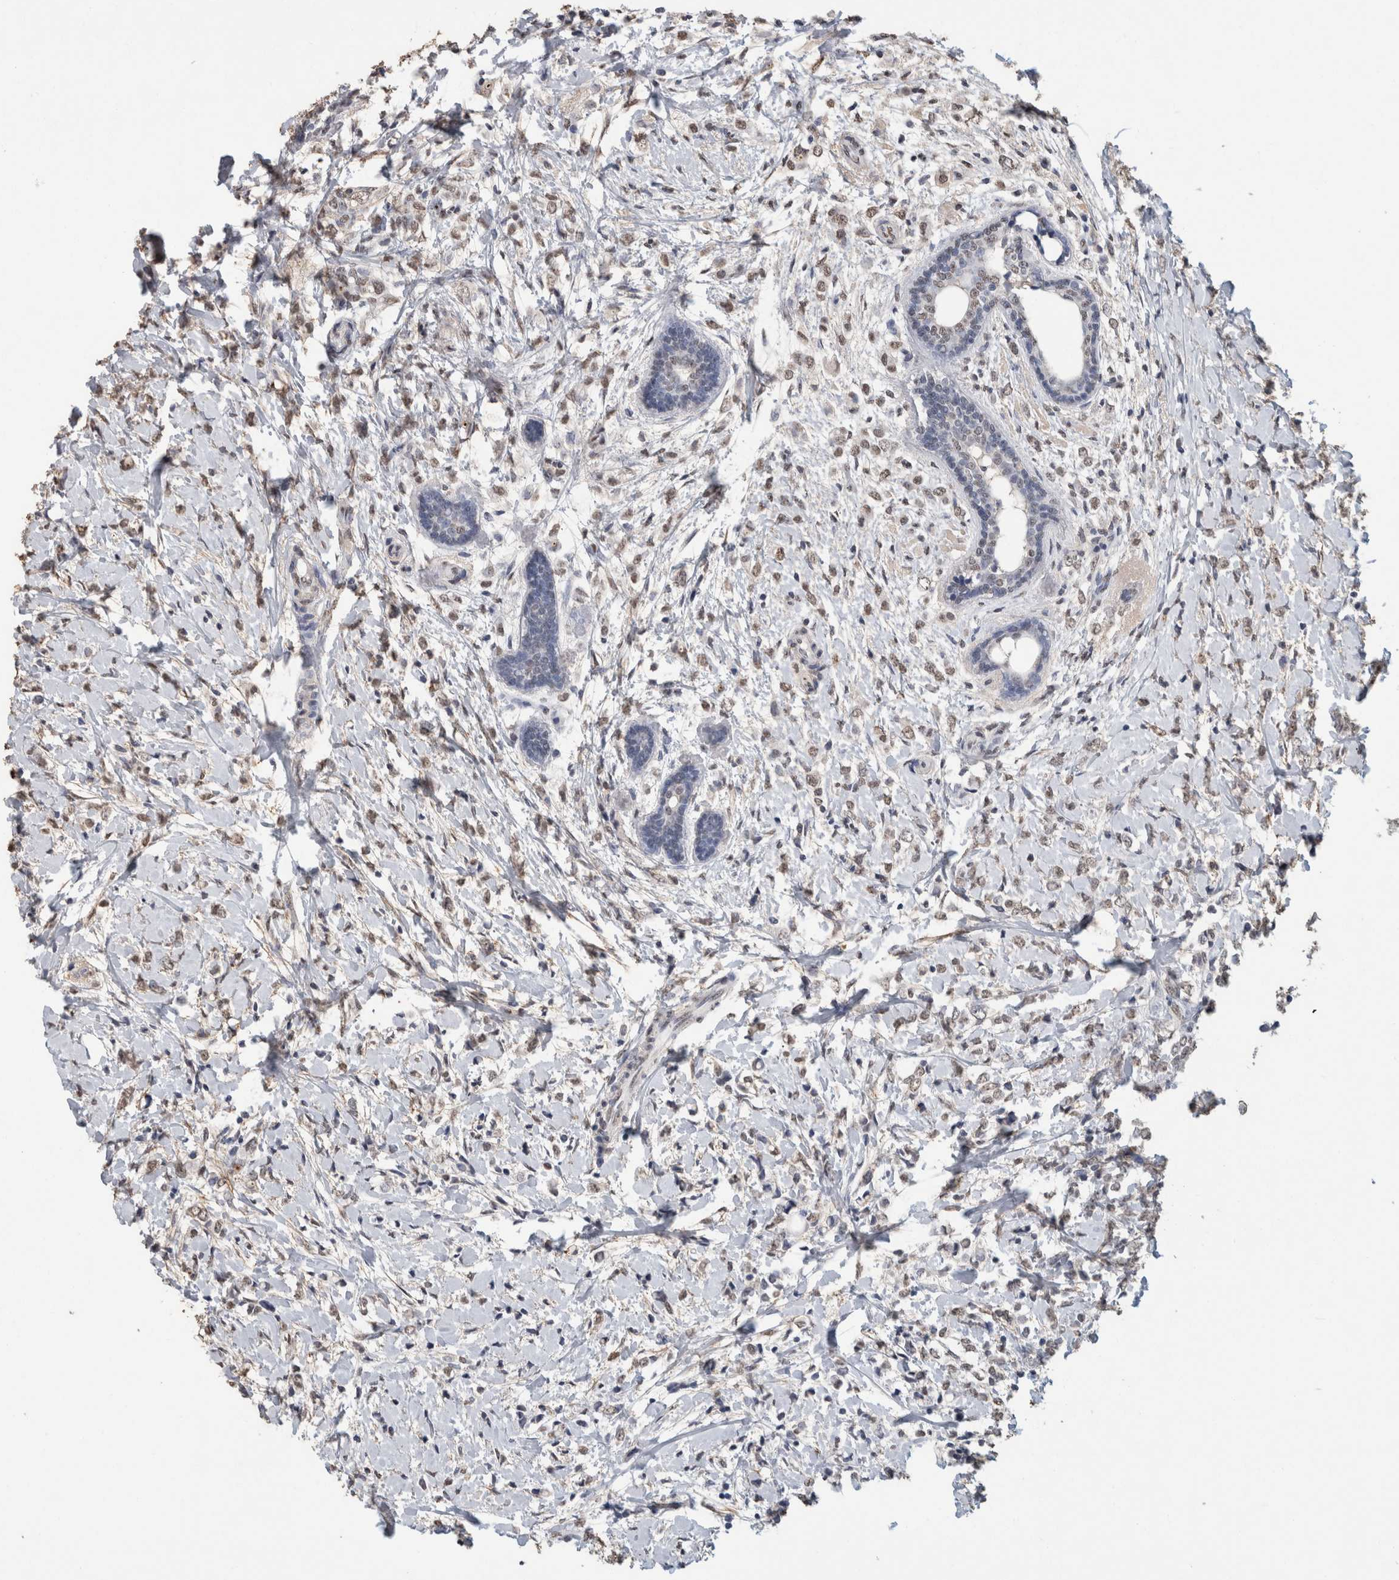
{"staining": {"intensity": "weak", "quantity": ">75%", "location": "nuclear"}, "tissue": "breast cancer", "cell_type": "Tumor cells", "image_type": "cancer", "snomed": [{"axis": "morphology", "description": "Normal tissue, NOS"}, {"axis": "morphology", "description": "Lobular carcinoma"}, {"axis": "topography", "description": "Breast"}], "caption": "A low amount of weak nuclear positivity is seen in approximately >75% of tumor cells in lobular carcinoma (breast) tissue. (Stains: DAB (3,3'-diaminobenzidine) in brown, nuclei in blue, Microscopy: brightfield microscopy at high magnification).", "gene": "LTBP1", "patient": {"sex": "female", "age": 47}}